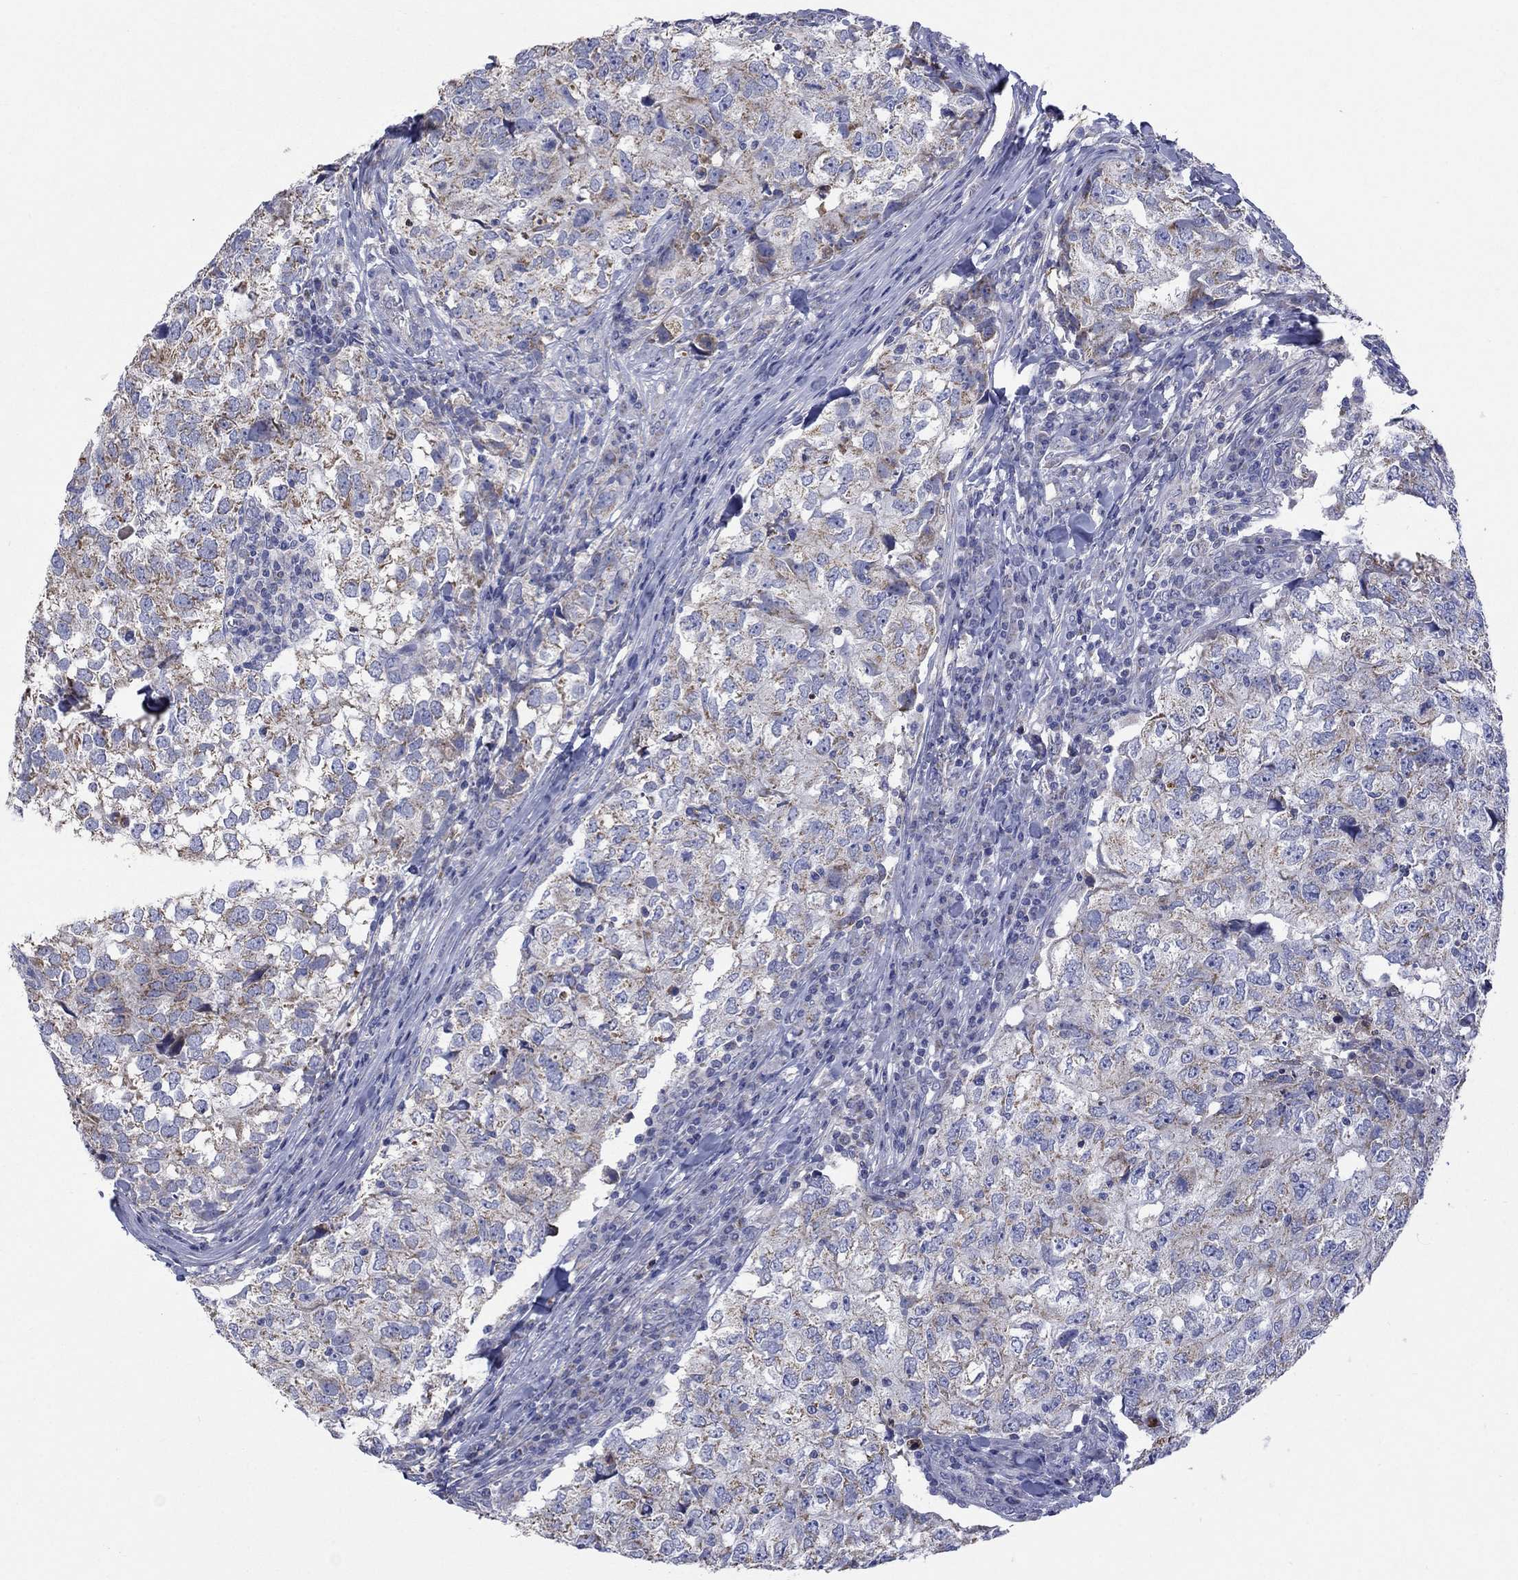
{"staining": {"intensity": "weak", "quantity": ">75%", "location": "cytoplasmic/membranous"}, "tissue": "breast cancer", "cell_type": "Tumor cells", "image_type": "cancer", "snomed": [{"axis": "morphology", "description": "Duct carcinoma"}, {"axis": "topography", "description": "Breast"}], "caption": "Breast cancer (infiltrating ductal carcinoma) was stained to show a protein in brown. There is low levels of weak cytoplasmic/membranous positivity in about >75% of tumor cells.", "gene": "CLVS1", "patient": {"sex": "female", "age": 30}}